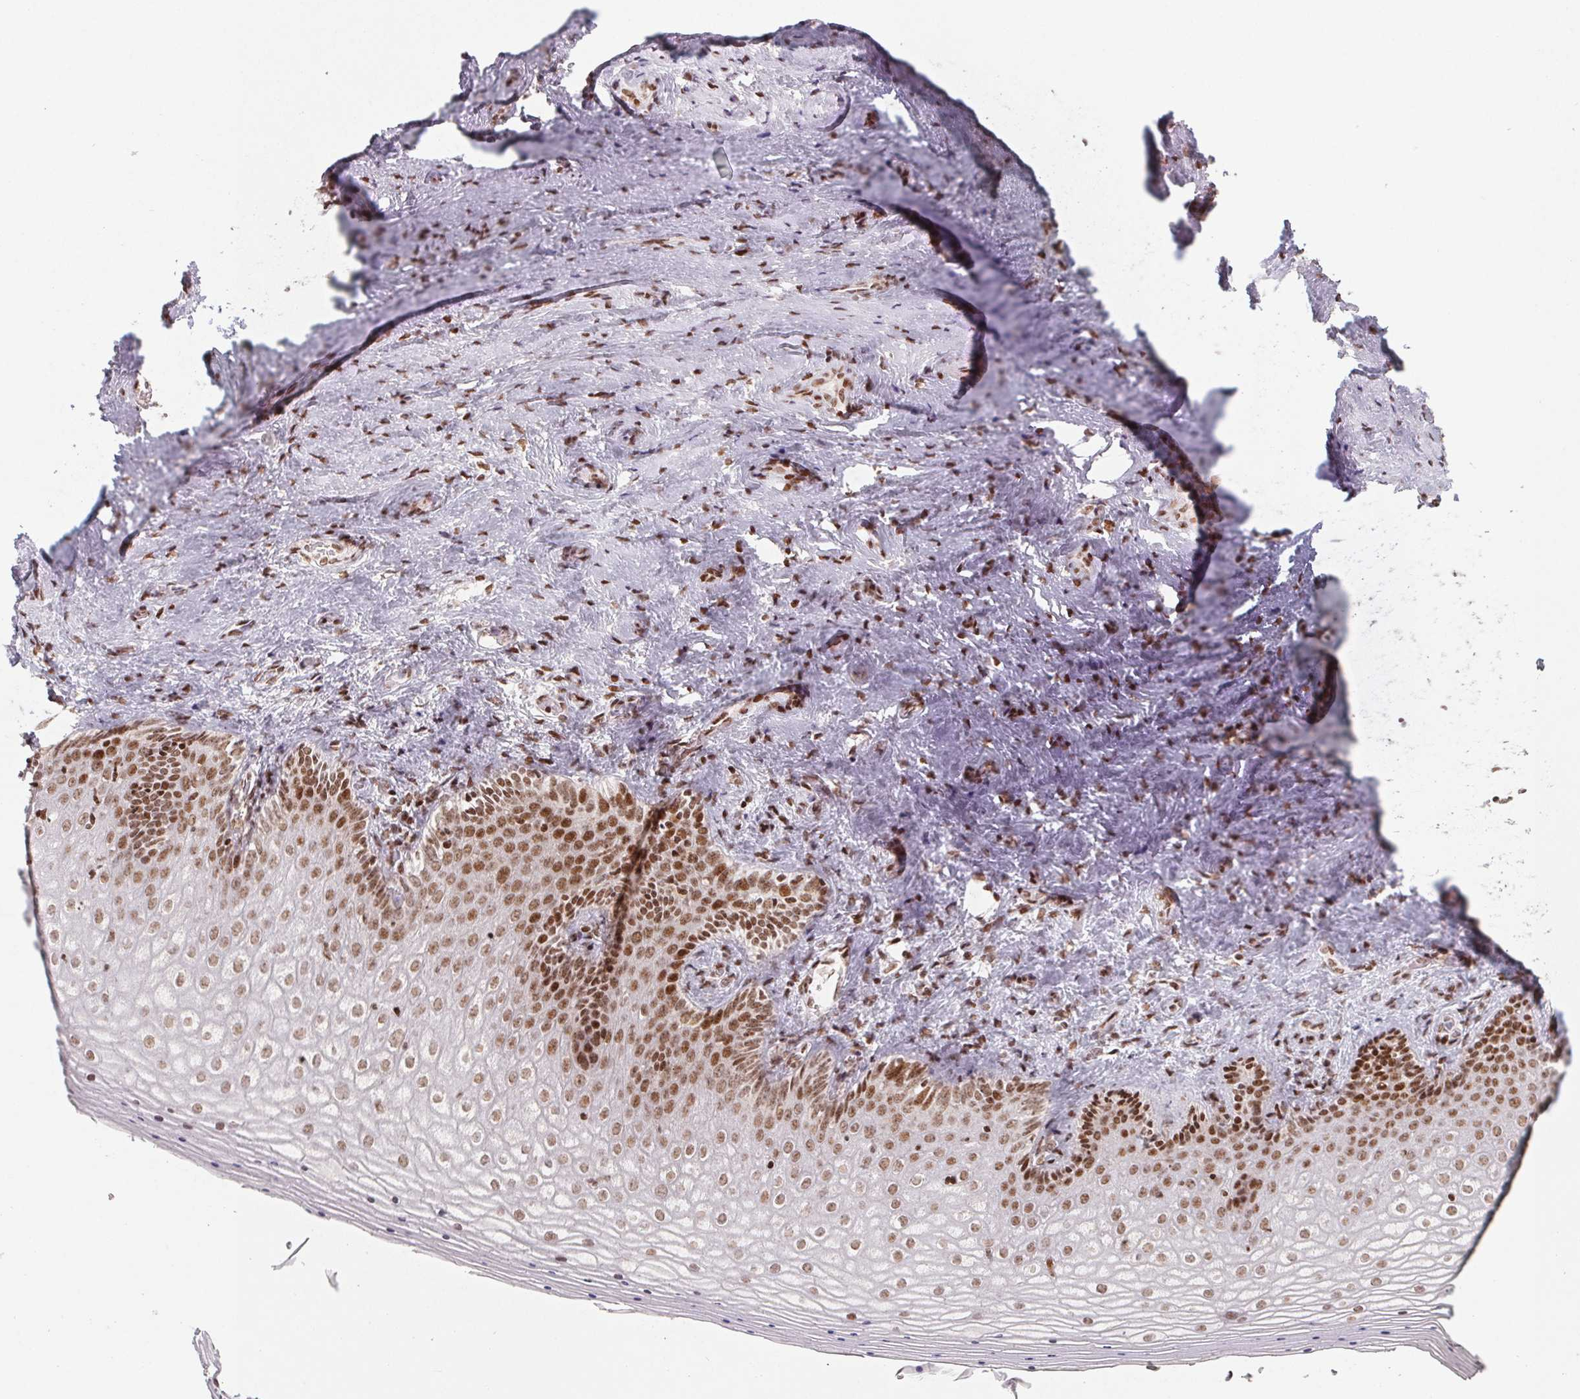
{"staining": {"intensity": "moderate", "quantity": ">75%", "location": "nuclear"}, "tissue": "vagina", "cell_type": "Squamous epithelial cells", "image_type": "normal", "snomed": [{"axis": "morphology", "description": "Normal tissue, NOS"}, {"axis": "topography", "description": "Vagina"}], "caption": "Approximately >75% of squamous epithelial cells in benign vagina exhibit moderate nuclear protein positivity as visualized by brown immunohistochemical staining.", "gene": "KMT2A", "patient": {"sex": "female", "age": 42}}